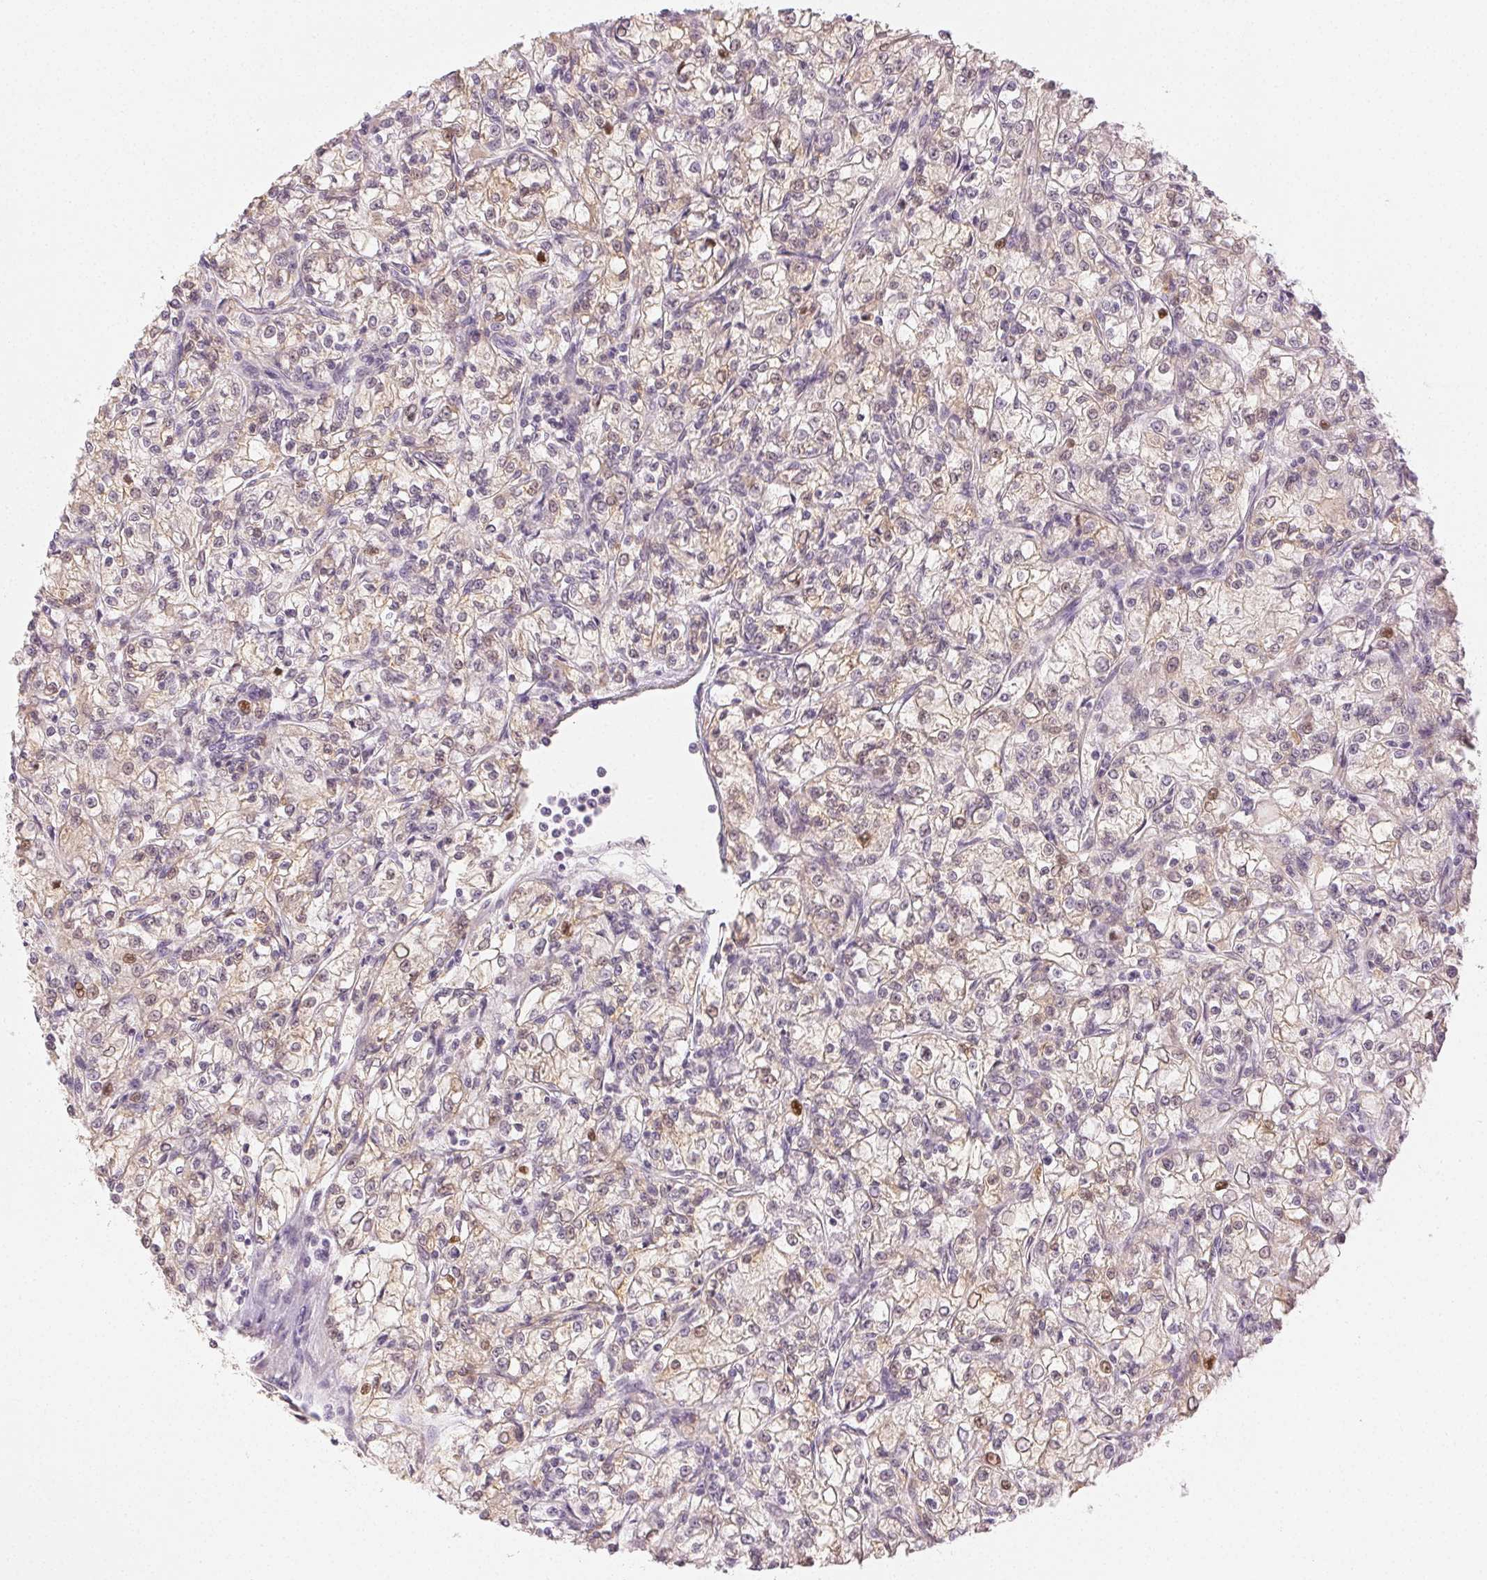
{"staining": {"intensity": "weak", "quantity": "25%-75%", "location": "cytoplasmic/membranous"}, "tissue": "renal cancer", "cell_type": "Tumor cells", "image_type": "cancer", "snomed": [{"axis": "morphology", "description": "Adenocarcinoma, NOS"}, {"axis": "topography", "description": "Kidney"}], "caption": "Protein staining demonstrates weak cytoplasmic/membranous positivity in about 25%-75% of tumor cells in renal adenocarcinoma. Nuclei are stained in blue.", "gene": "MAP1LC3A", "patient": {"sex": "female", "age": 59}}